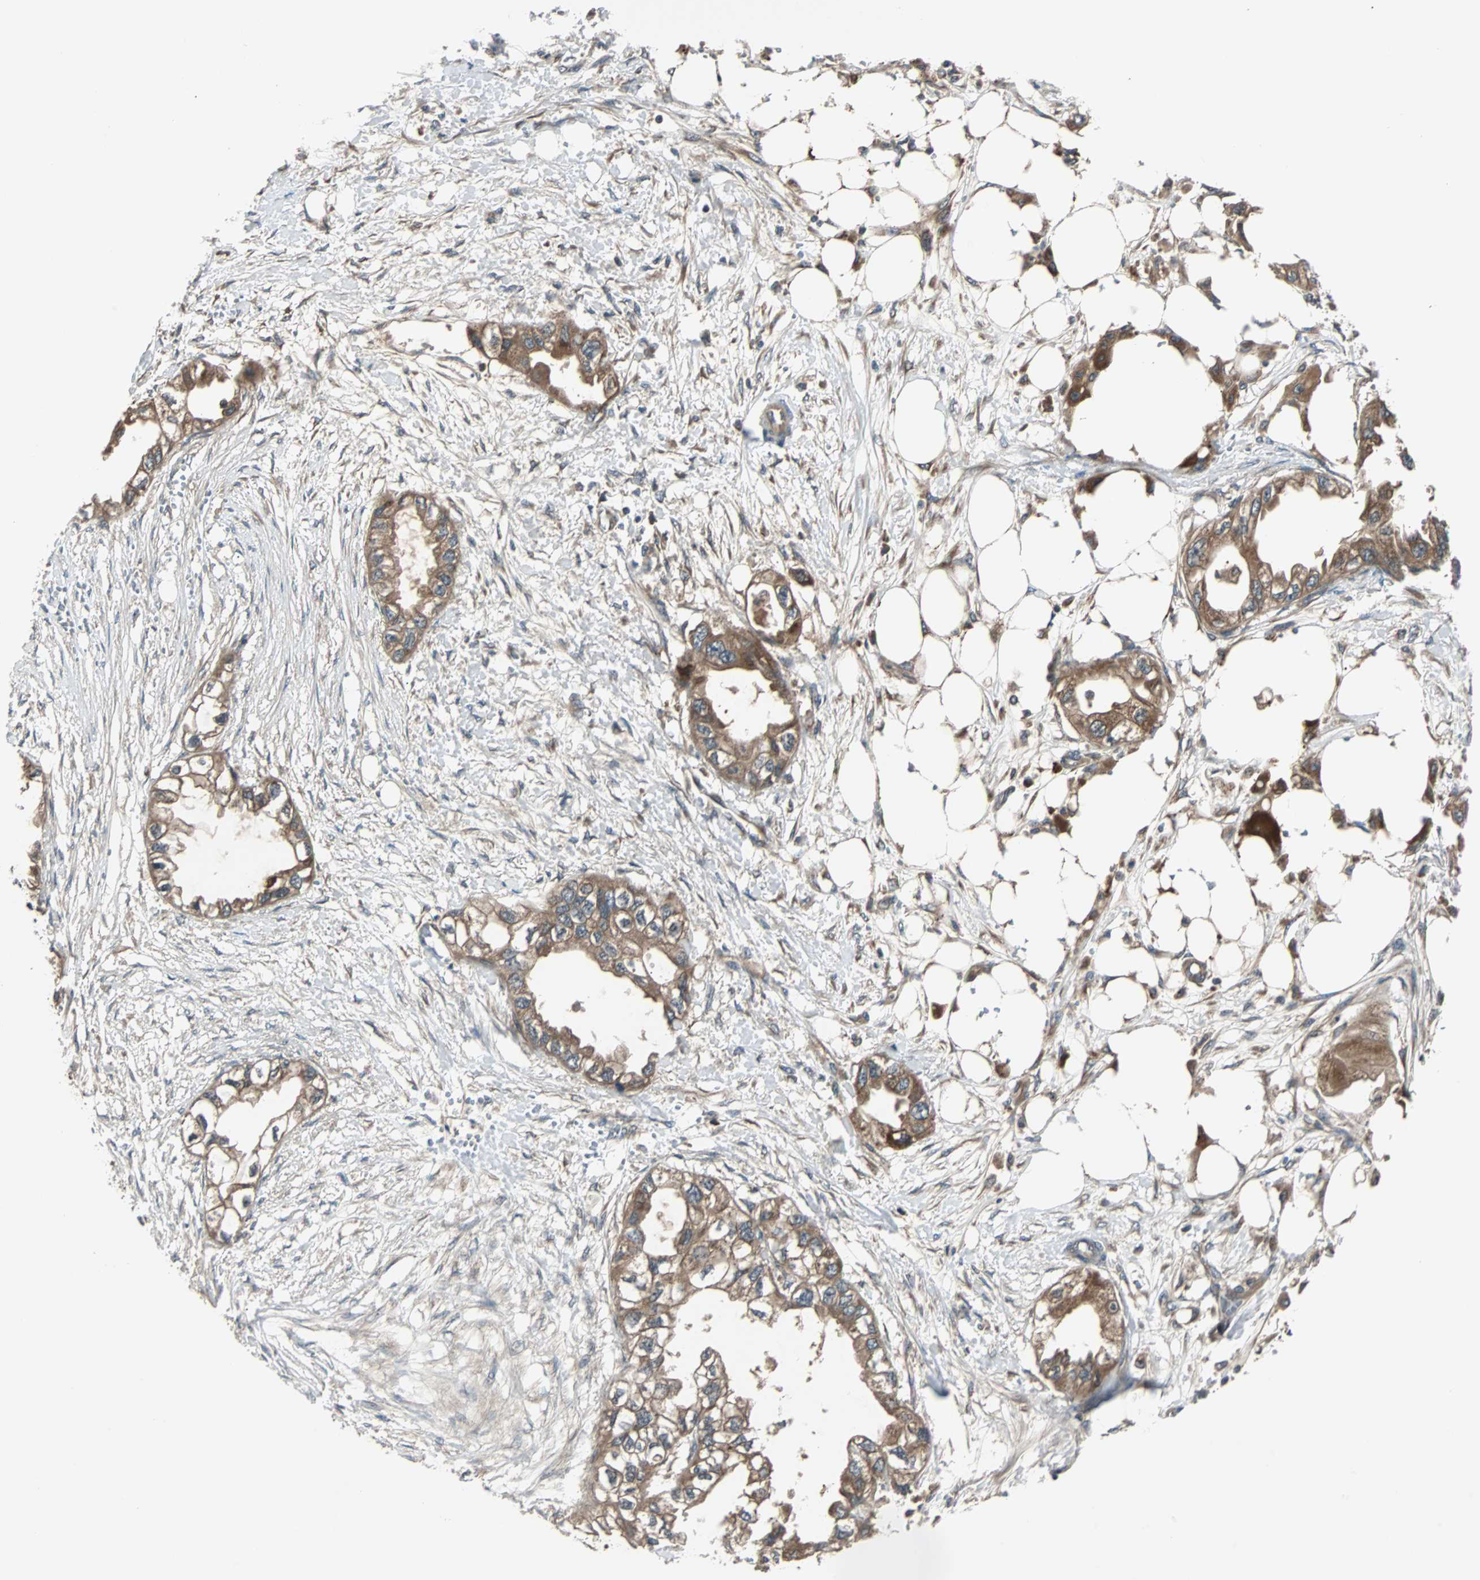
{"staining": {"intensity": "moderate", "quantity": ">75%", "location": "cytoplasmic/membranous"}, "tissue": "endometrial cancer", "cell_type": "Tumor cells", "image_type": "cancer", "snomed": [{"axis": "morphology", "description": "Adenocarcinoma, NOS"}, {"axis": "topography", "description": "Endometrium"}], "caption": "Endometrial adenocarcinoma stained with DAB IHC exhibits medium levels of moderate cytoplasmic/membranous expression in approximately >75% of tumor cells.", "gene": "ARF1", "patient": {"sex": "female", "age": 67}}